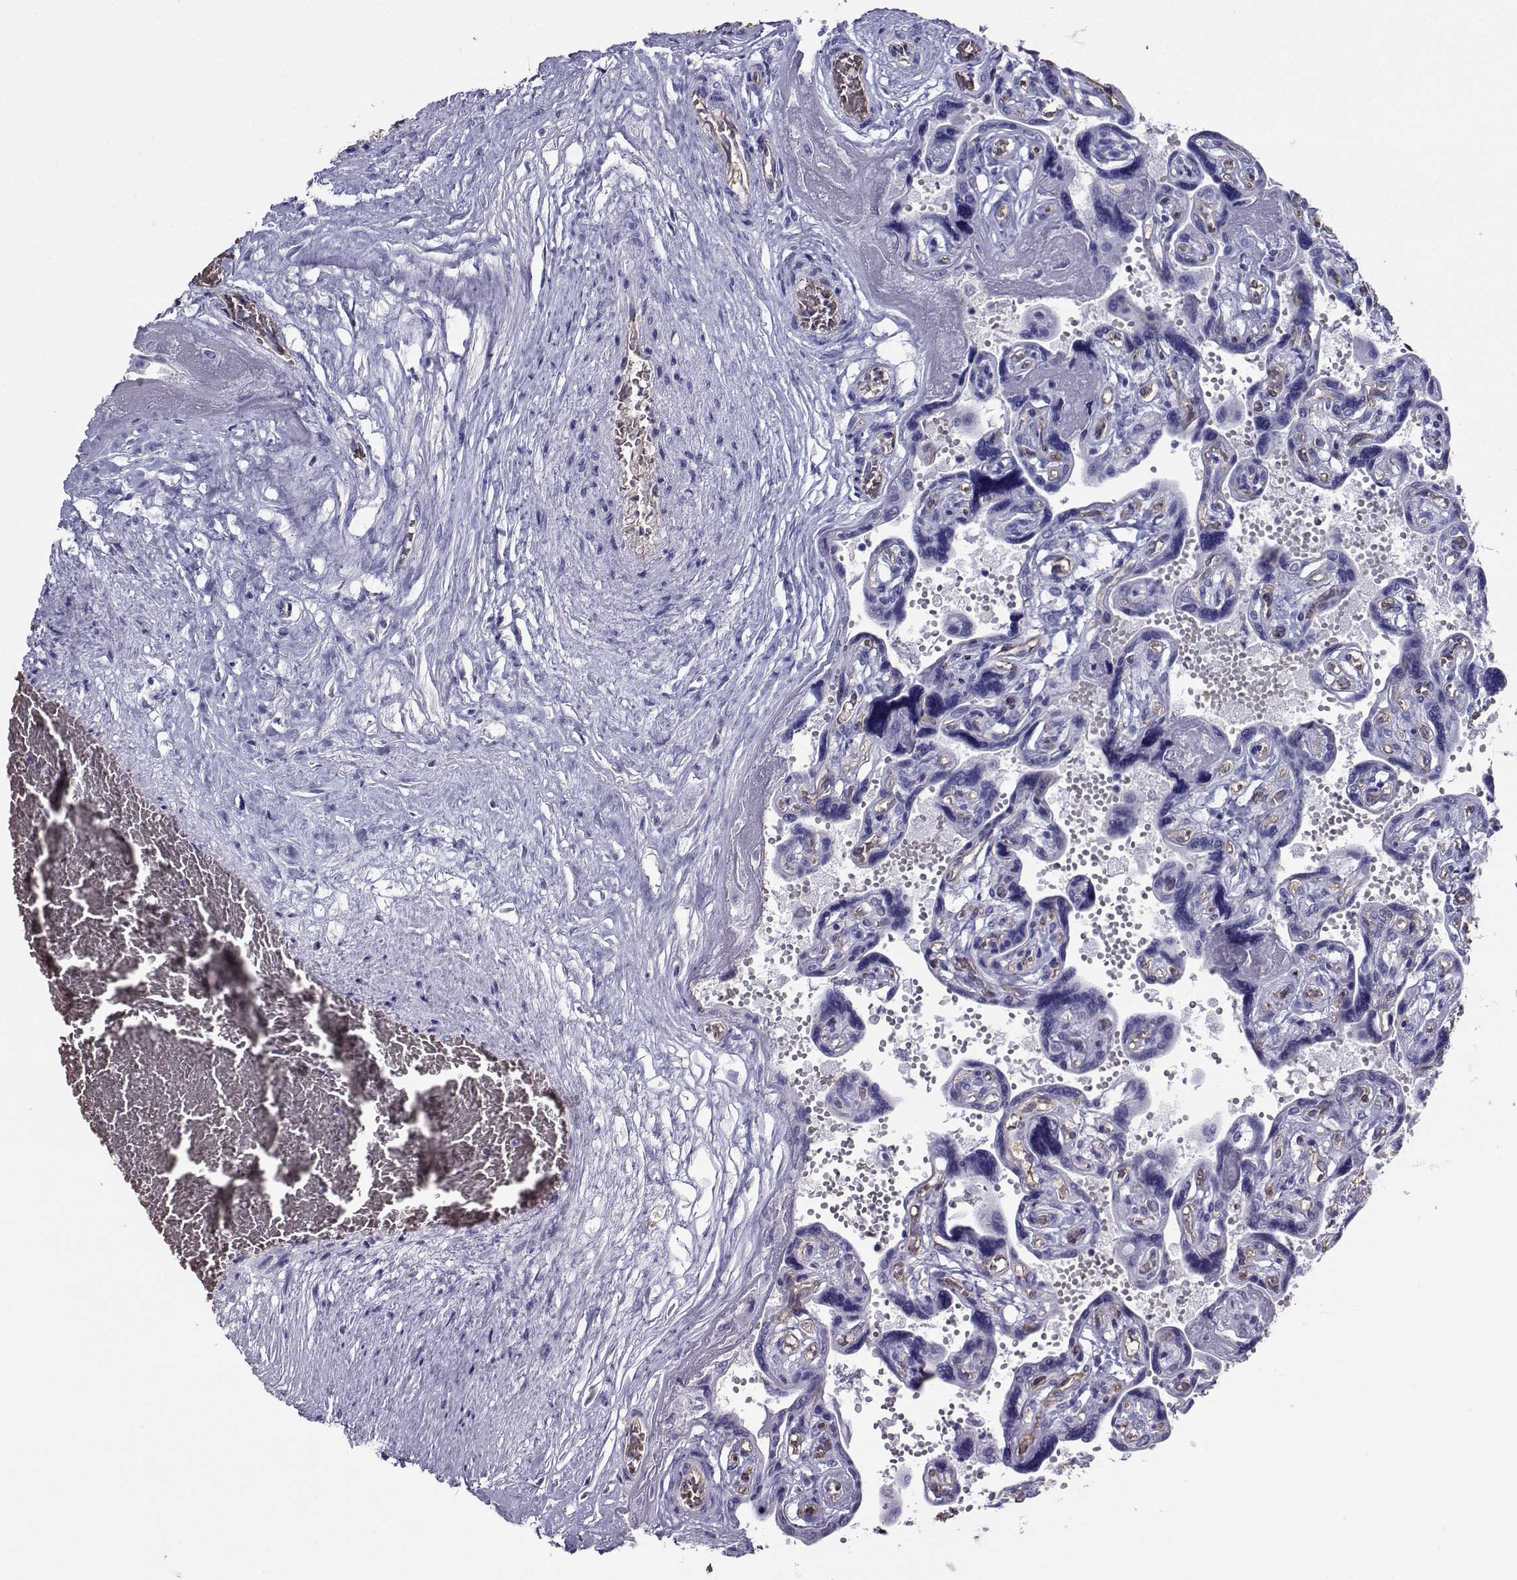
{"staining": {"intensity": "negative", "quantity": "none", "location": "none"}, "tissue": "placenta", "cell_type": "Decidual cells", "image_type": "normal", "snomed": [{"axis": "morphology", "description": "Normal tissue, NOS"}, {"axis": "topography", "description": "Placenta"}], "caption": "A histopathology image of placenta stained for a protein demonstrates no brown staining in decidual cells. (DAB (3,3'-diaminobenzidine) immunohistochemistry (IHC), high magnification).", "gene": "CLUL1", "patient": {"sex": "female", "age": 32}}